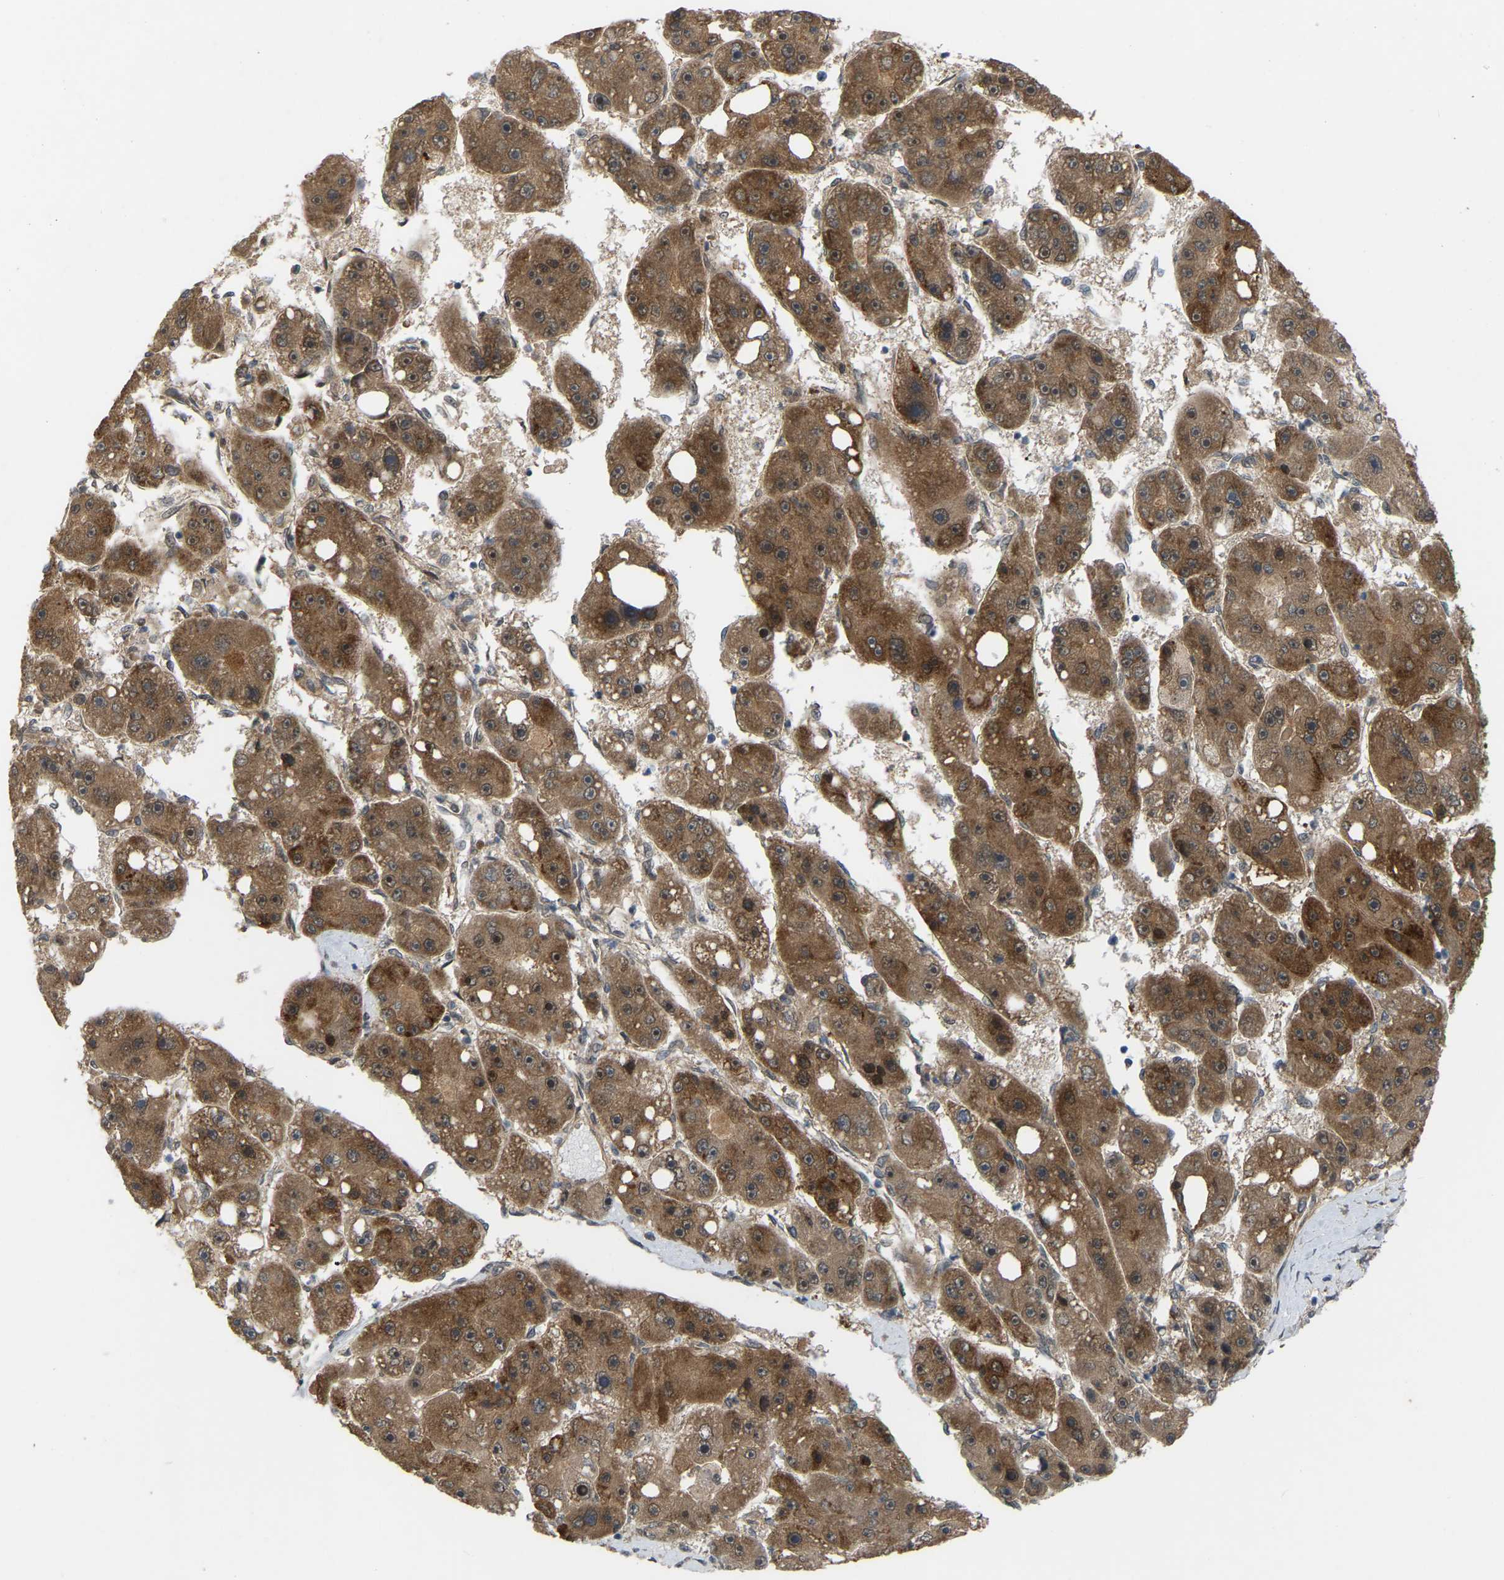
{"staining": {"intensity": "strong", "quantity": ">75%", "location": "cytoplasmic/membranous"}, "tissue": "liver cancer", "cell_type": "Tumor cells", "image_type": "cancer", "snomed": [{"axis": "morphology", "description": "Carcinoma, Hepatocellular, NOS"}, {"axis": "topography", "description": "Liver"}], "caption": "Protein expression analysis of human hepatocellular carcinoma (liver) reveals strong cytoplasmic/membranous staining in approximately >75% of tumor cells.", "gene": "CROT", "patient": {"sex": "female", "age": 61}}